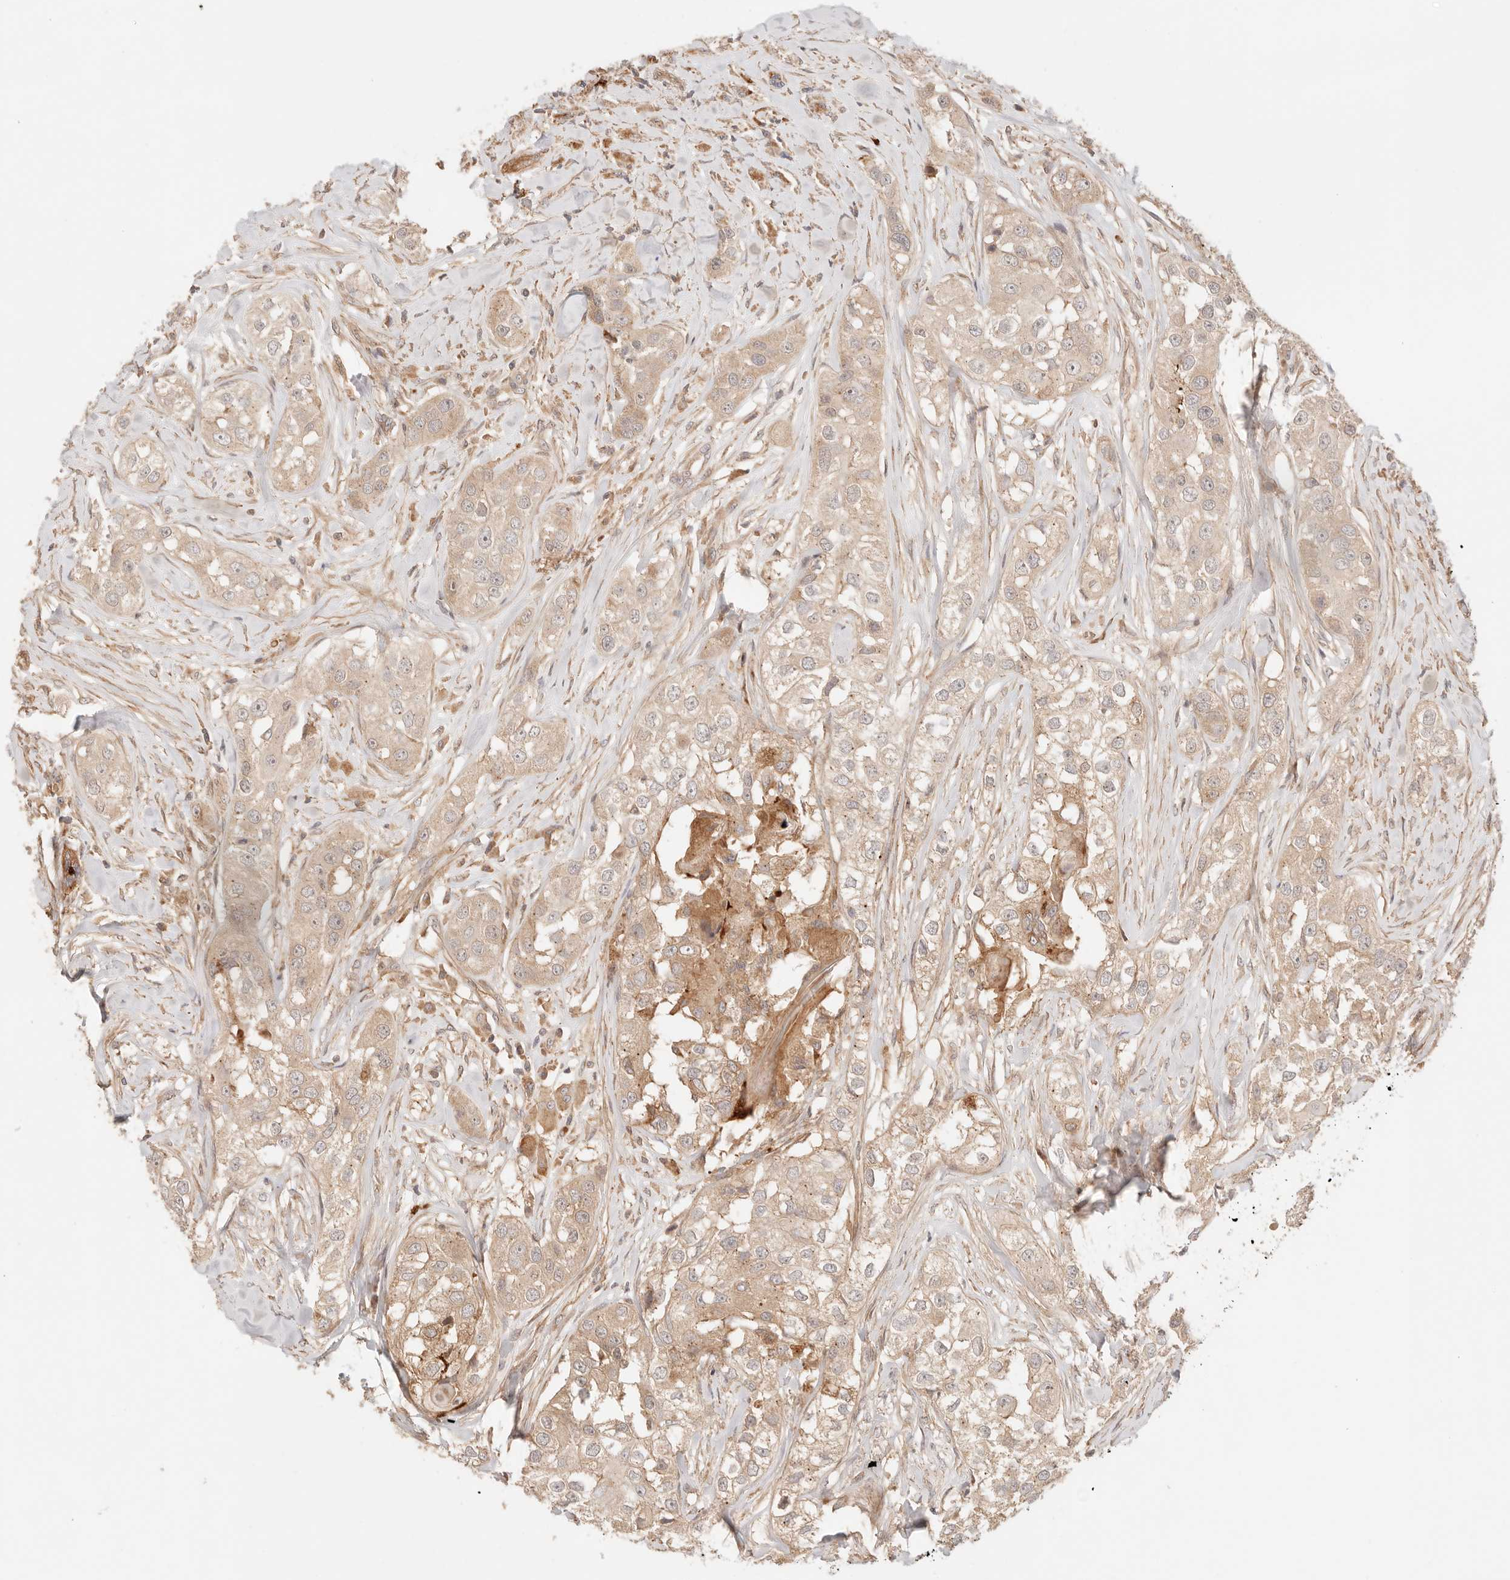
{"staining": {"intensity": "moderate", "quantity": ">75%", "location": "cytoplasmic/membranous"}, "tissue": "head and neck cancer", "cell_type": "Tumor cells", "image_type": "cancer", "snomed": [{"axis": "morphology", "description": "Normal tissue, NOS"}, {"axis": "morphology", "description": "Squamous cell carcinoma, NOS"}, {"axis": "topography", "description": "Skeletal muscle"}, {"axis": "topography", "description": "Head-Neck"}], "caption": "IHC of squamous cell carcinoma (head and neck) reveals medium levels of moderate cytoplasmic/membranous expression in approximately >75% of tumor cells. (DAB IHC, brown staining for protein, blue staining for nuclei).", "gene": "IL1R2", "patient": {"sex": "male", "age": 51}}